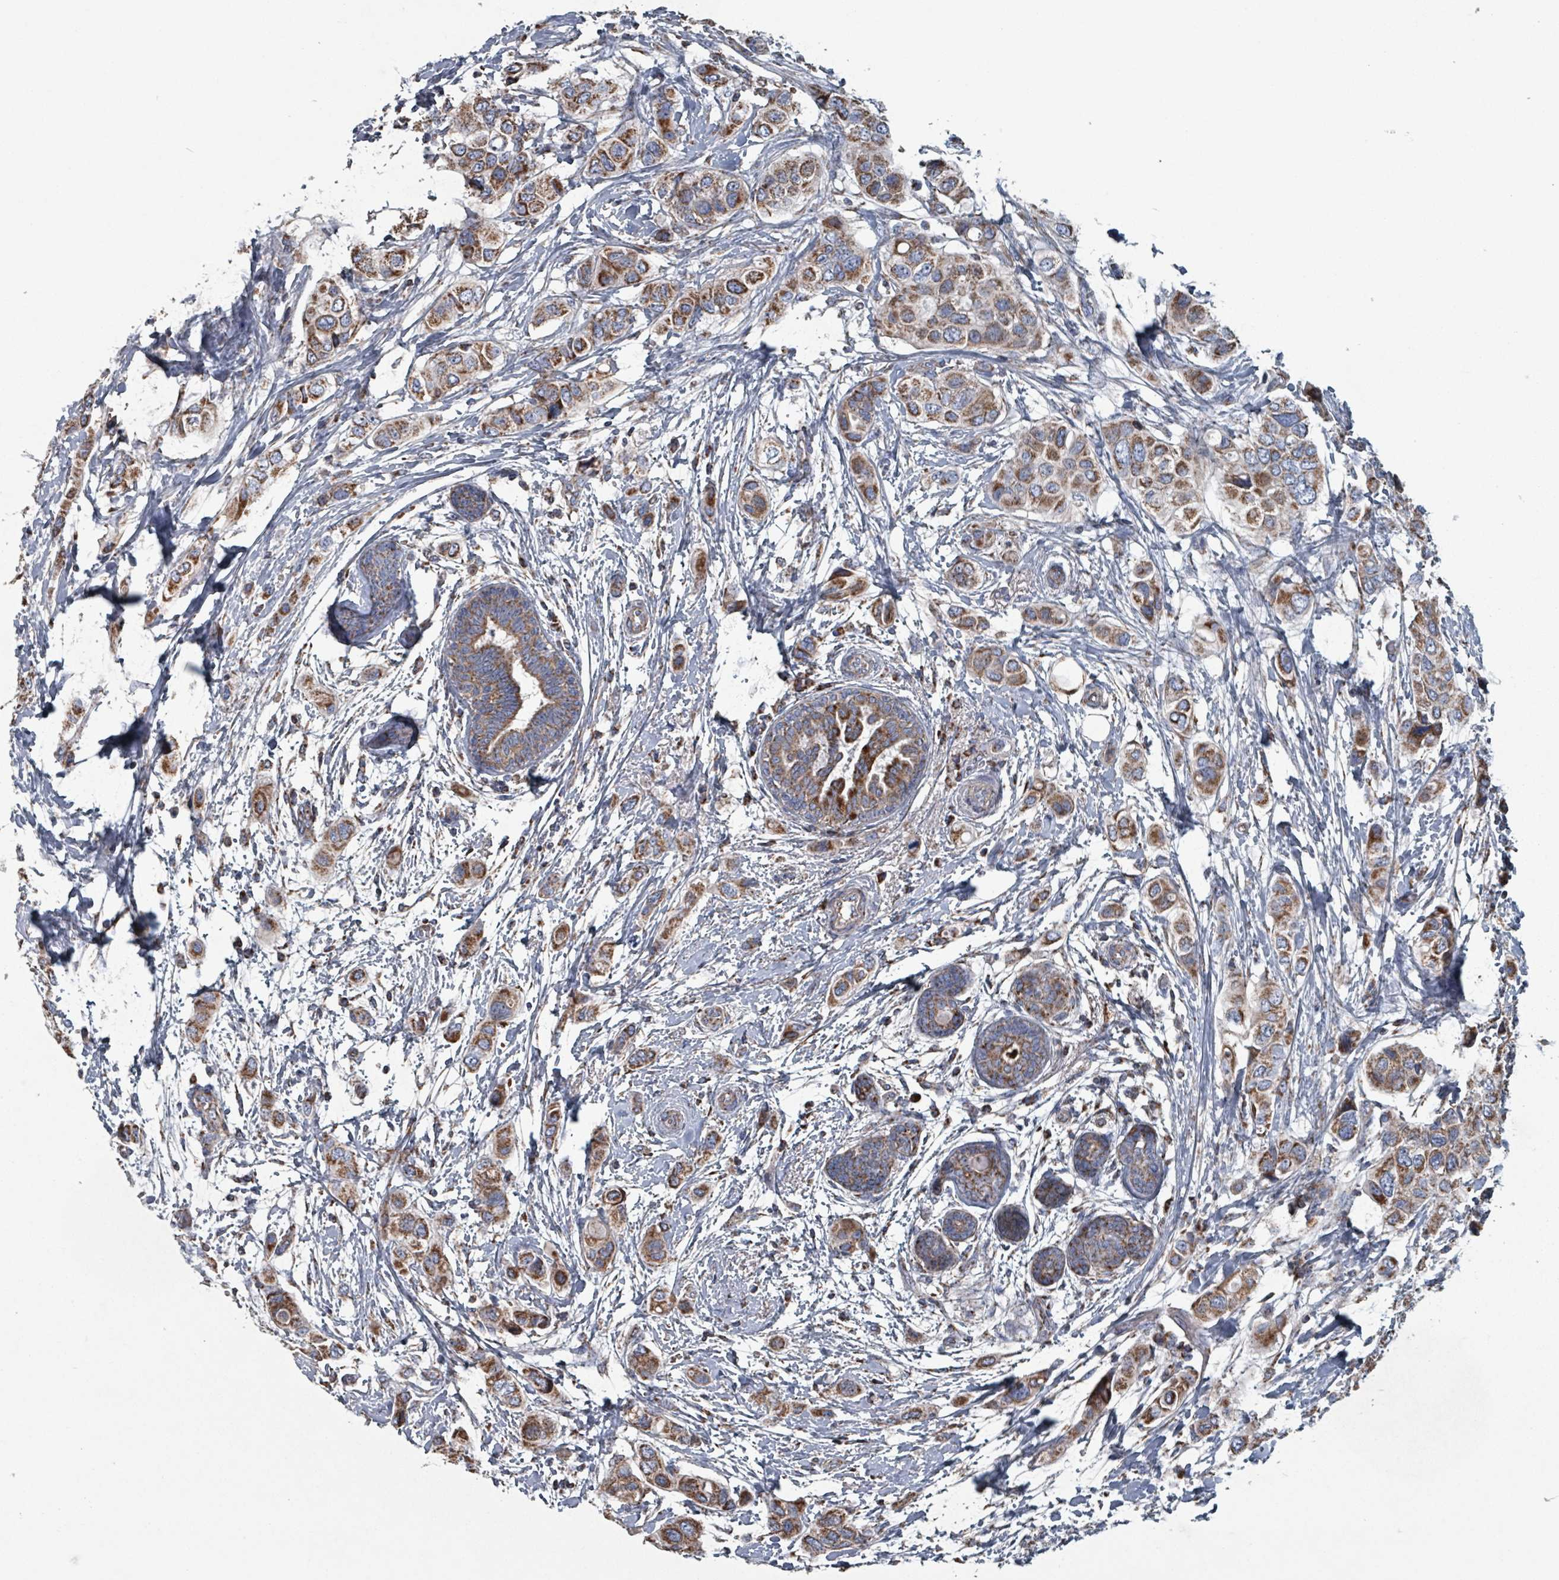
{"staining": {"intensity": "moderate", "quantity": ">75%", "location": "cytoplasmic/membranous"}, "tissue": "breast cancer", "cell_type": "Tumor cells", "image_type": "cancer", "snomed": [{"axis": "morphology", "description": "Lobular carcinoma"}, {"axis": "topography", "description": "Breast"}], "caption": "Immunohistochemistry staining of breast cancer (lobular carcinoma), which exhibits medium levels of moderate cytoplasmic/membranous staining in about >75% of tumor cells indicating moderate cytoplasmic/membranous protein positivity. The staining was performed using DAB (brown) for protein detection and nuclei were counterstained in hematoxylin (blue).", "gene": "ABHD18", "patient": {"sex": "female", "age": 51}}